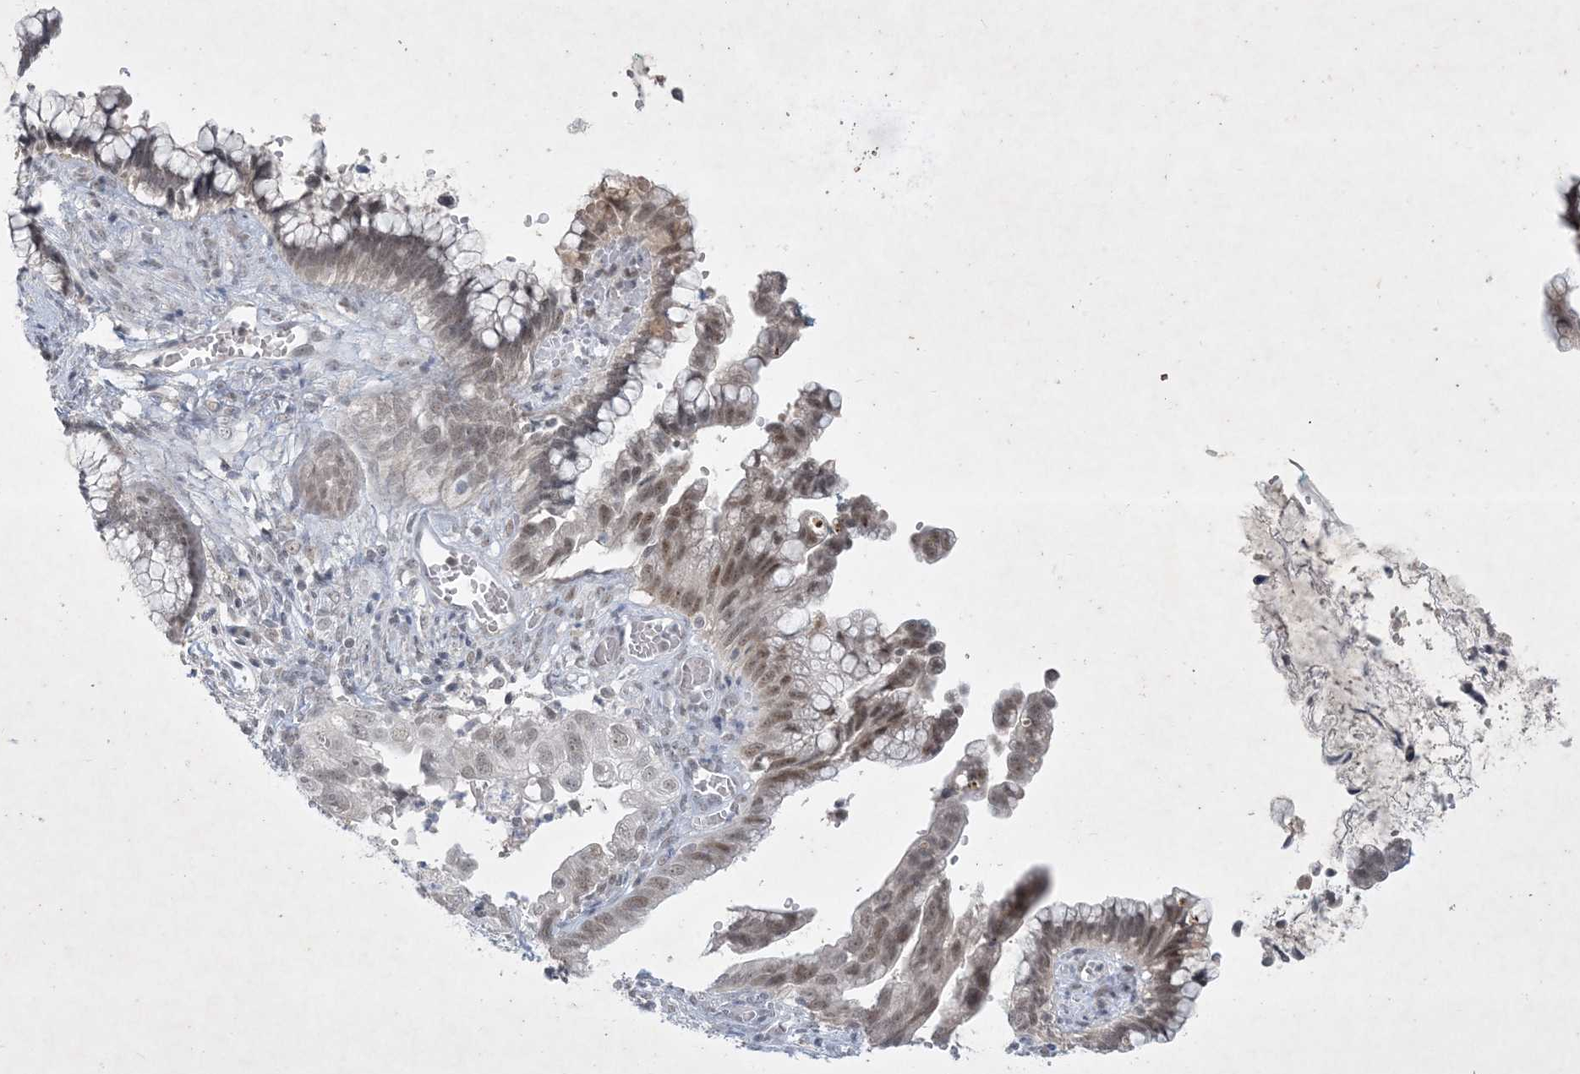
{"staining": {"intensity": "weak", "quantity": ">75%", "location": "nuclear"}, "tissue": "cervical cancer", "cell_type": "Tumor cells", "image_type": "cancer", "snomed": [{"axis": "morphology", "description": "Adenocarcinoma, NOS"}, {"axis": "topography", "description": "Cervix"}], "caption": "A brown stain highlights weak nuclear expression of a protein in human cervical cancer (adenocarcinoma) tumor cells. (brown staining indicates protein expression, while blue staining denotes nuclei).", "gene": "ZNF674", "patient": {"sex": "female", "age": 44}}